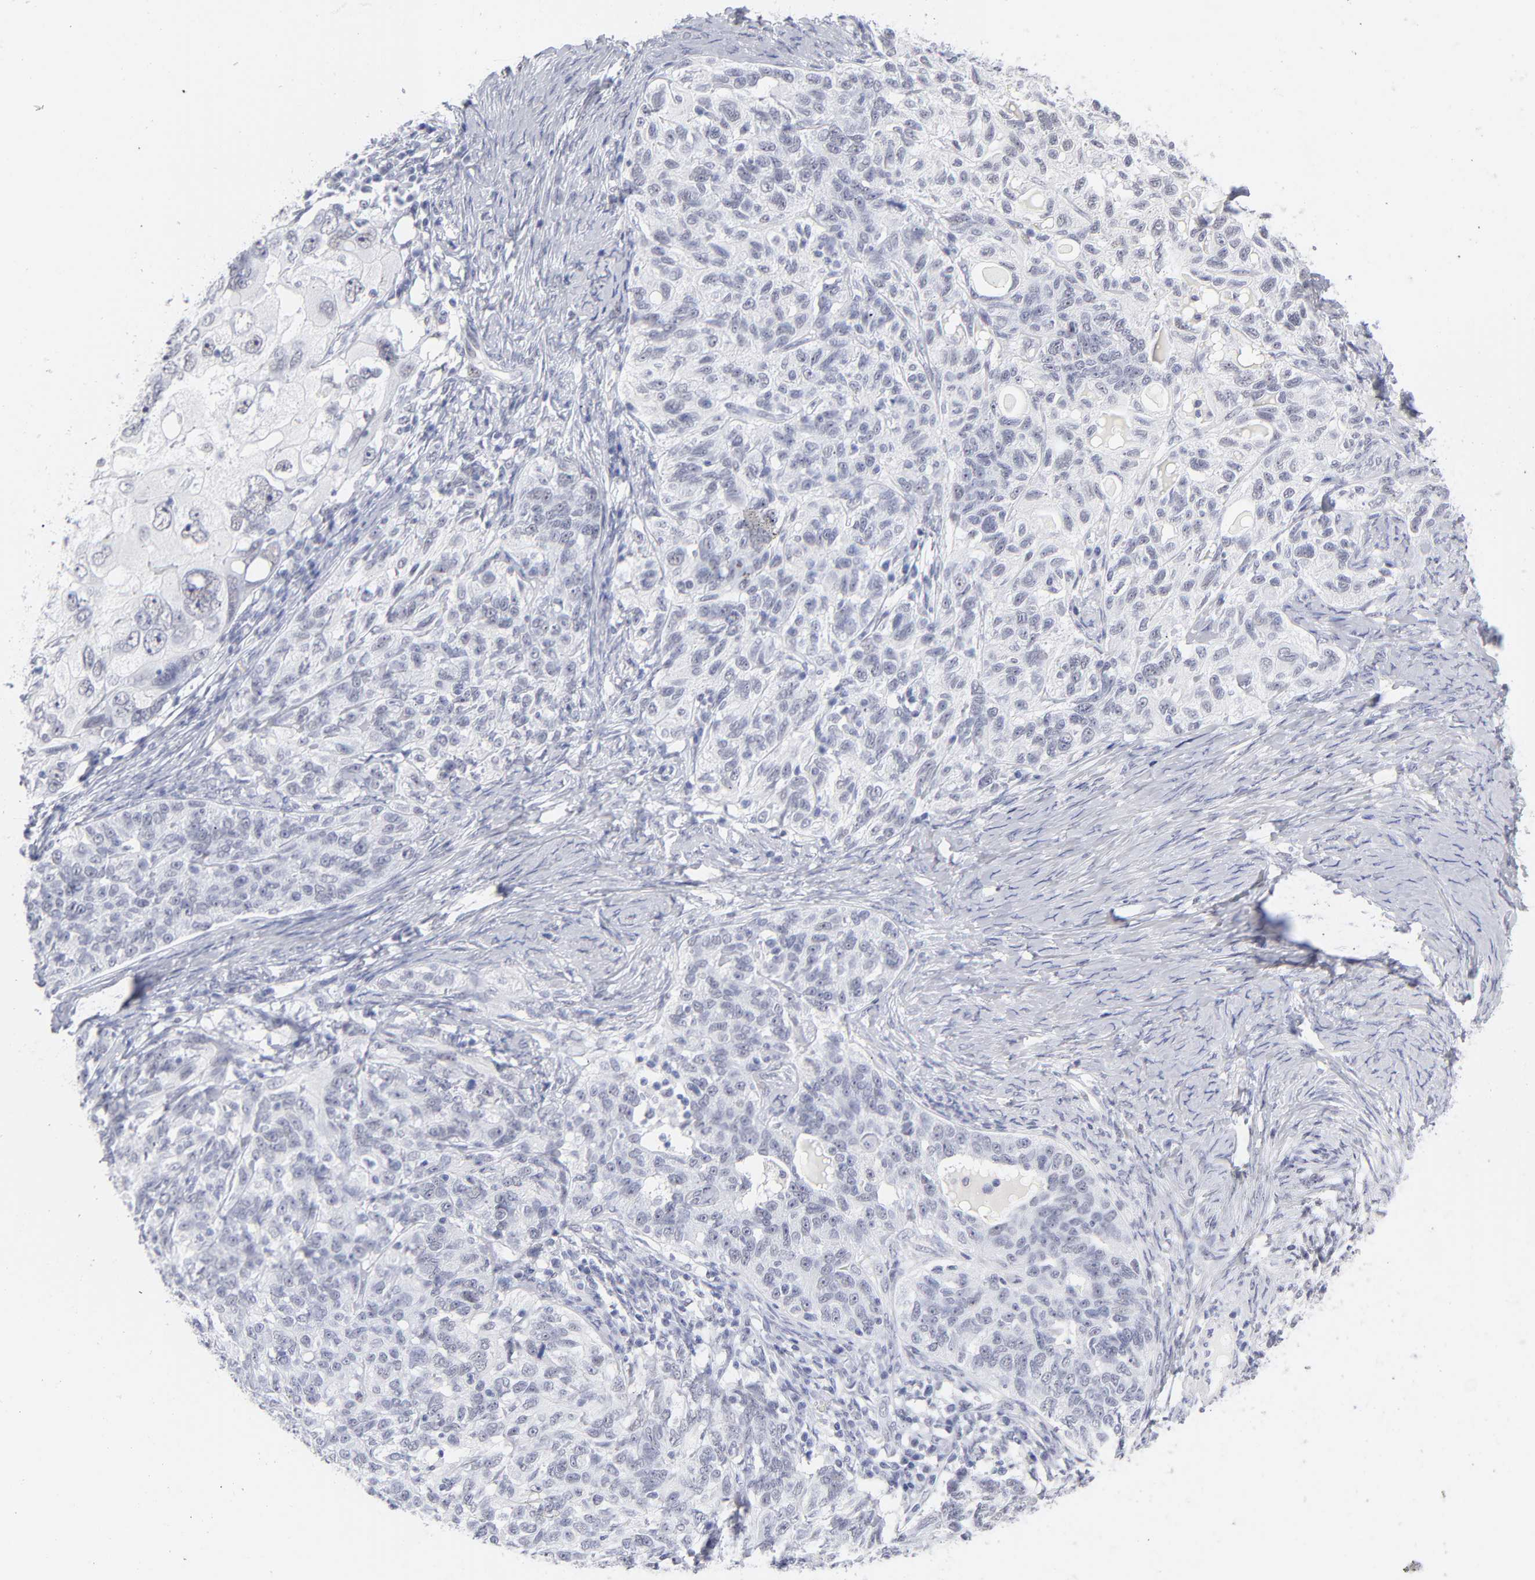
{"staining": {"intensity": "negative", "quantity": "none", "location": "none"}, "tissue": "ovarian cancer", "cell_type": "Tumor cells", "image_type": "cancer", "snomed": [{"axis": "morphology", "description": "Cystadenocarcinoma, serous, NOS"}, {"axis": "topography", "description": "Ovary"}], "caption": "Protein analysis of ovarian cancer (serous cystadenocarcinoma) displays no significant expression in tumor cells.", "gene": "SNRPB", "patient": {"sex": "female", "age": 82}}